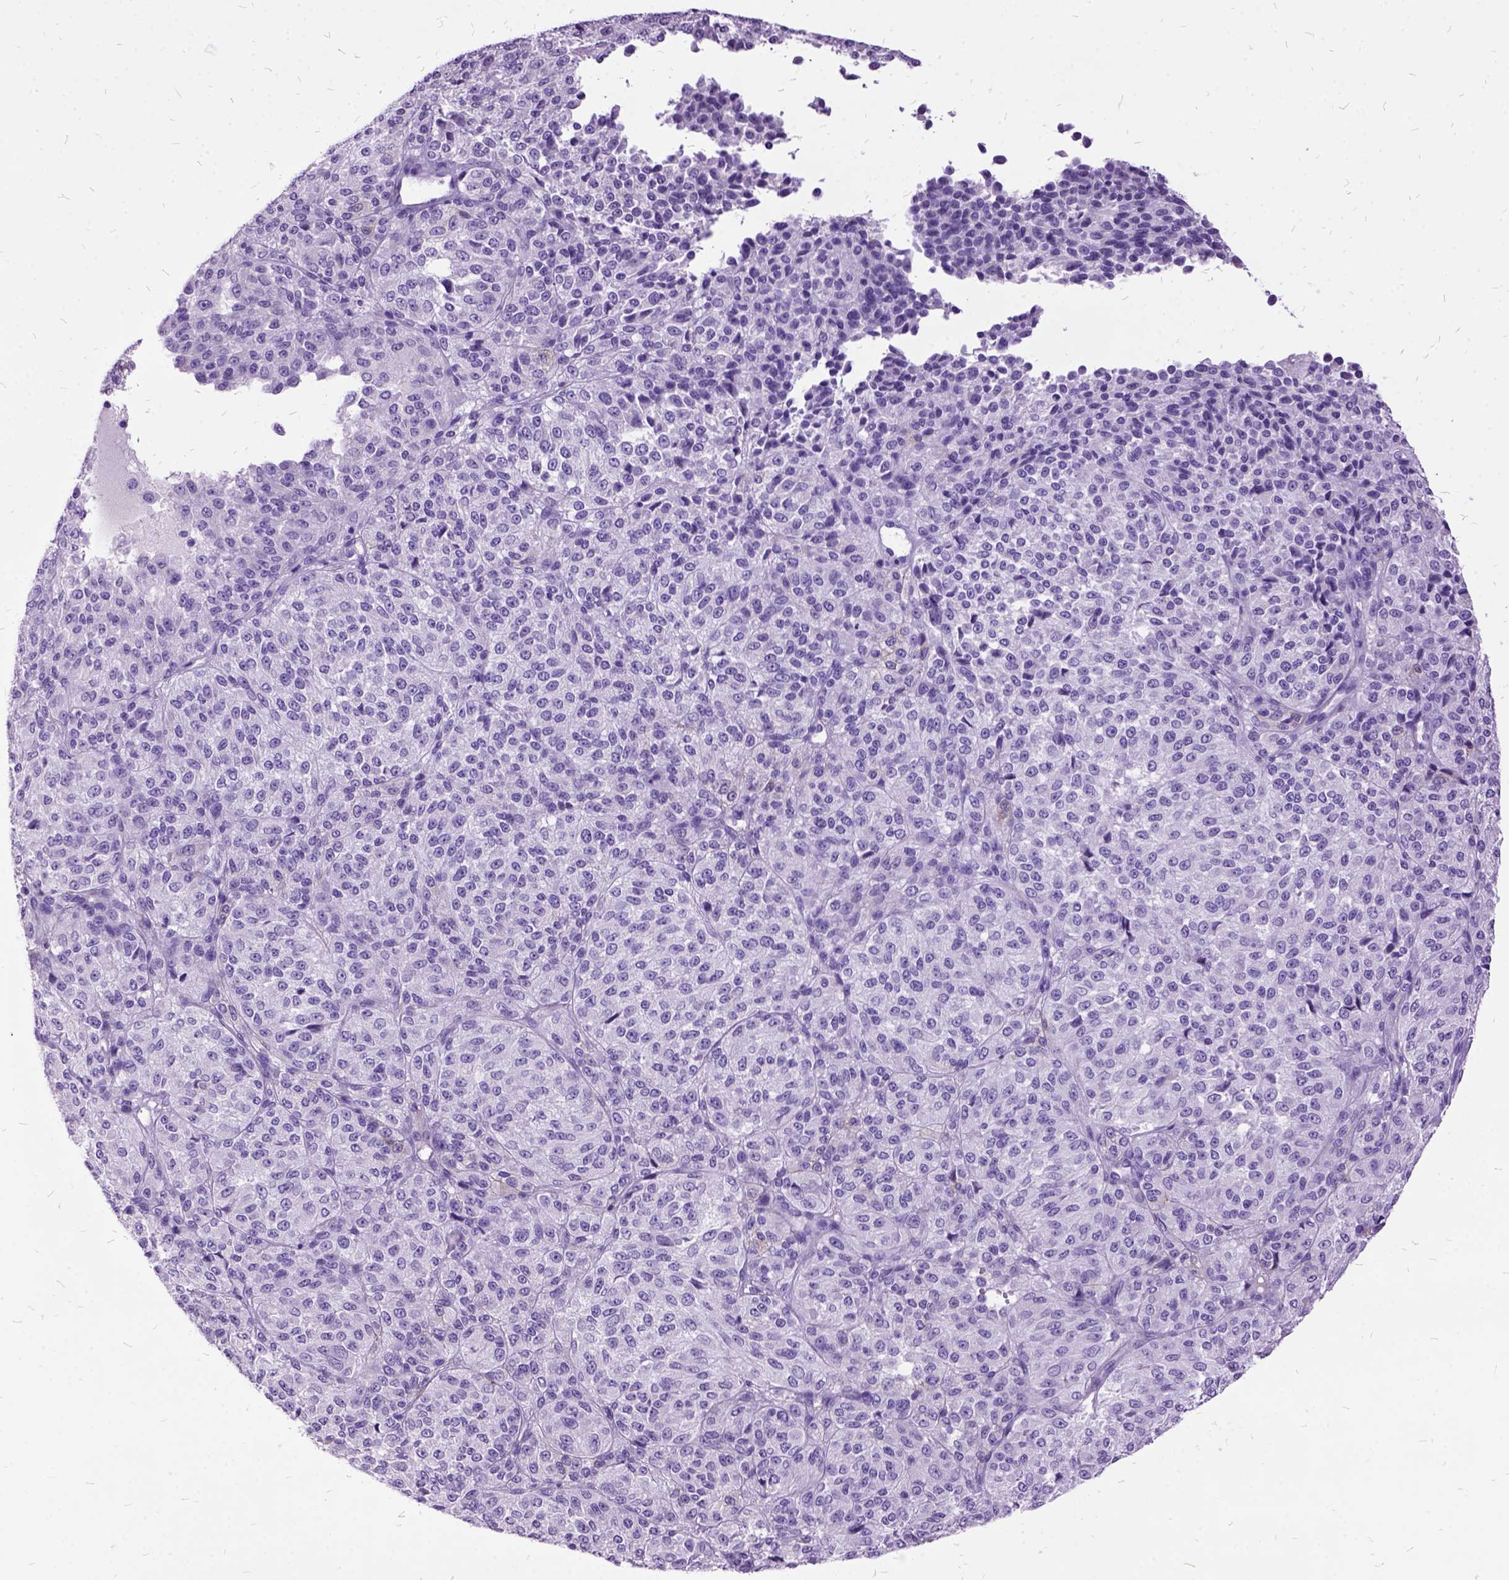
{"staining": {"intensity": "negative", "quantity": "none", "location": "none"}, "tissue": "melanoma", "cell_type": "Tumor cells", "image_type": "cancer", "snomed": [{"axis": "morphology", "description": "Malignant melanoma, Metastatic site"}, {"axis": "topography", "description": "Brain"}], "caption": "Immunohistochemical staining of malignant melanoma (metastatic site) displays no significant expression in tumor cells. (Stains: DAB immunohistochemistry (IHC) with hematoxylin counter stain, Microscopy: brightfield microscopy at high magnification).", "gene": "MME", "patient": {"sex": "female", "age": 56}}